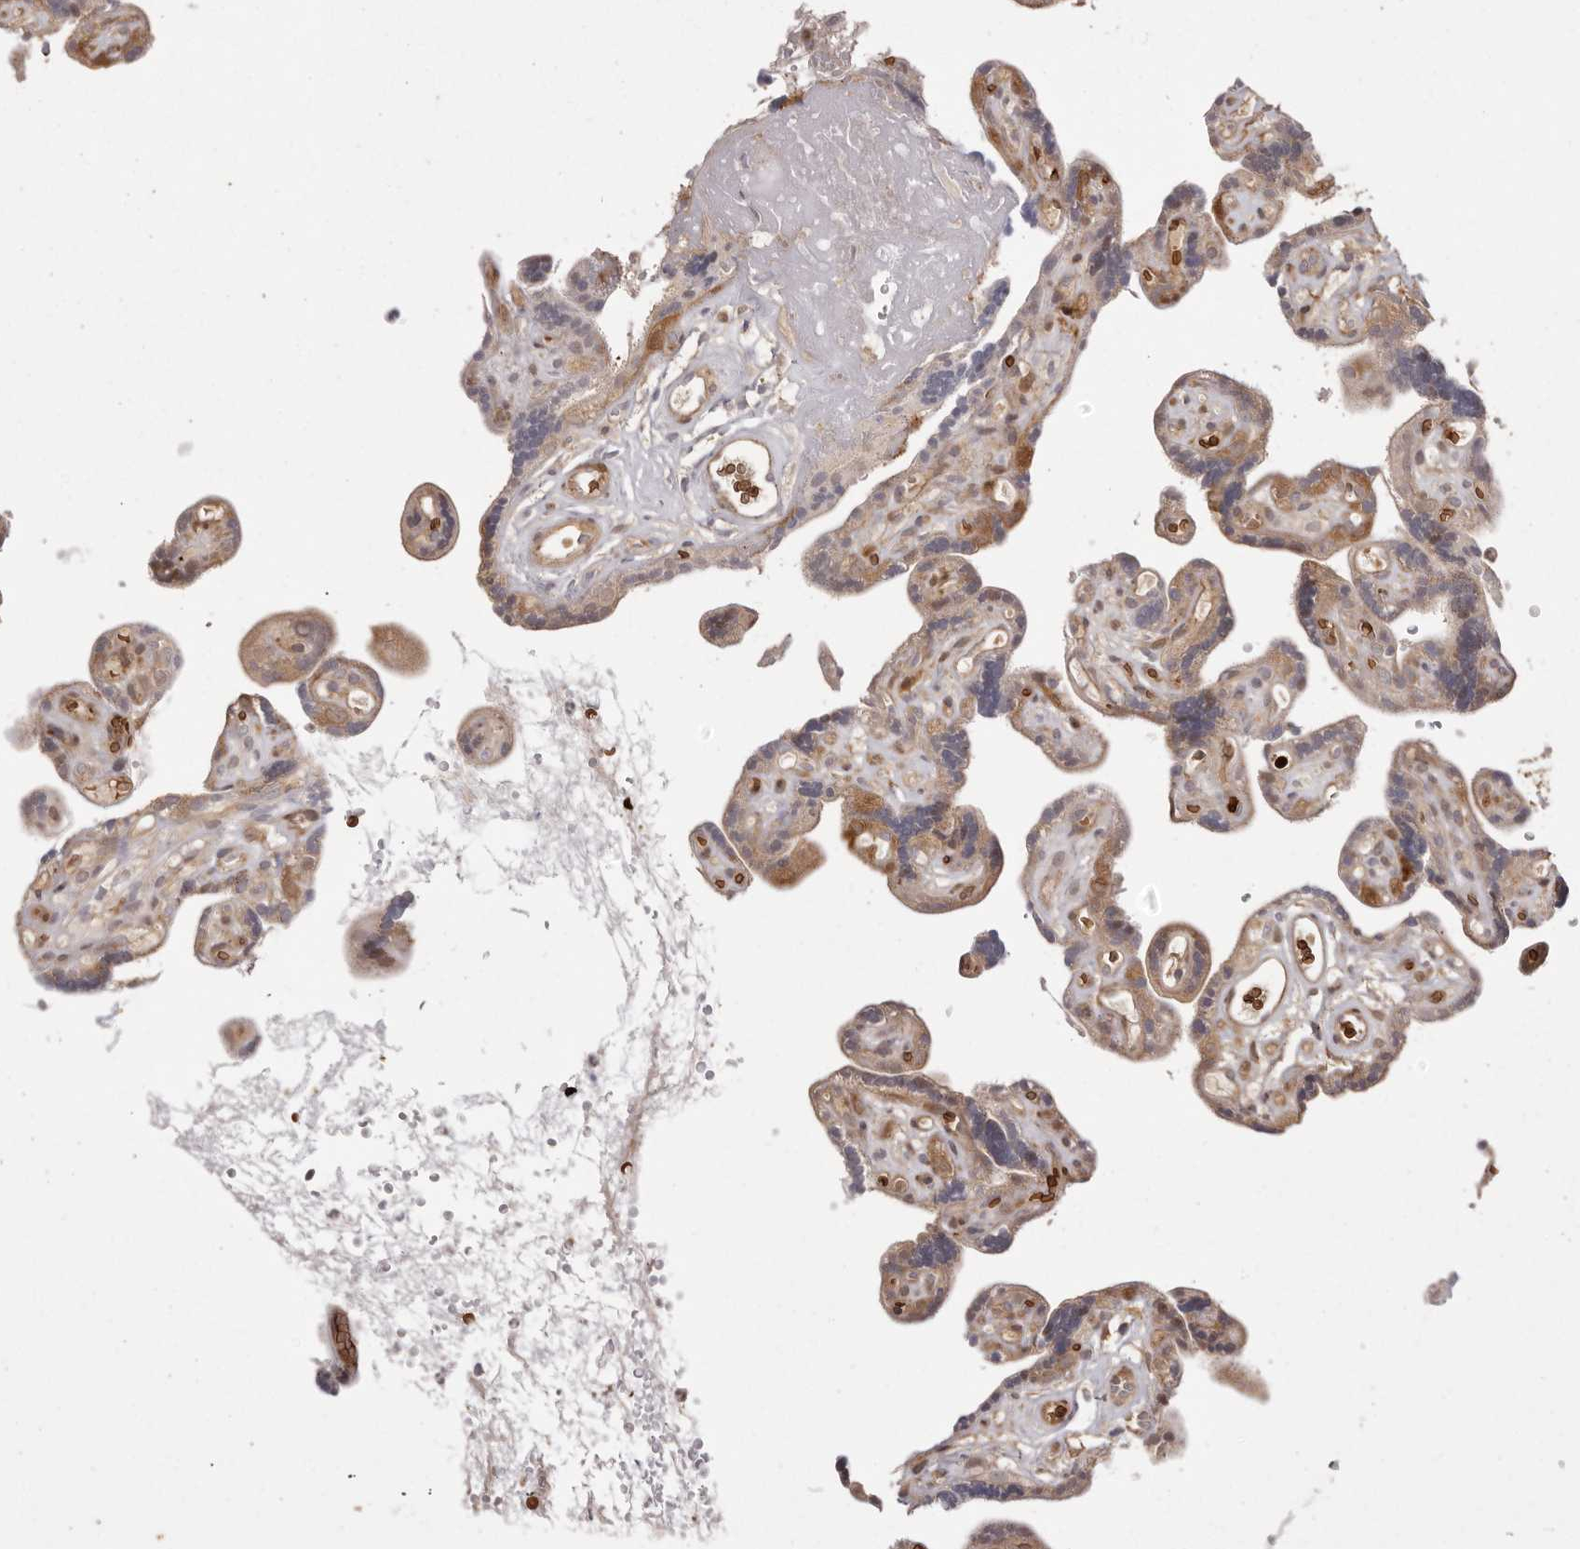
{"staining": {"intensity": "moderate", "quantity": "<25%", "location": "cytoplasmic/membranous"}, "tissue": "placenta", "cell_type": "Decidual cells", "image_type": "normal", "snomed": [{"axis": "morphology", "description": "Normal tissue, NOS"}, {"axis": "topography", "description": "Placenta"}], "caption": "The histopathology image shows a brown stain indicating the presence of a protein in the cytoplasmic/membranous of decidual cells in placenta. (Brightfield microscopy of DAB IHC at high magnification).", "gene": "GFOD1", "patient": {"sex": "female", "age": 30}}